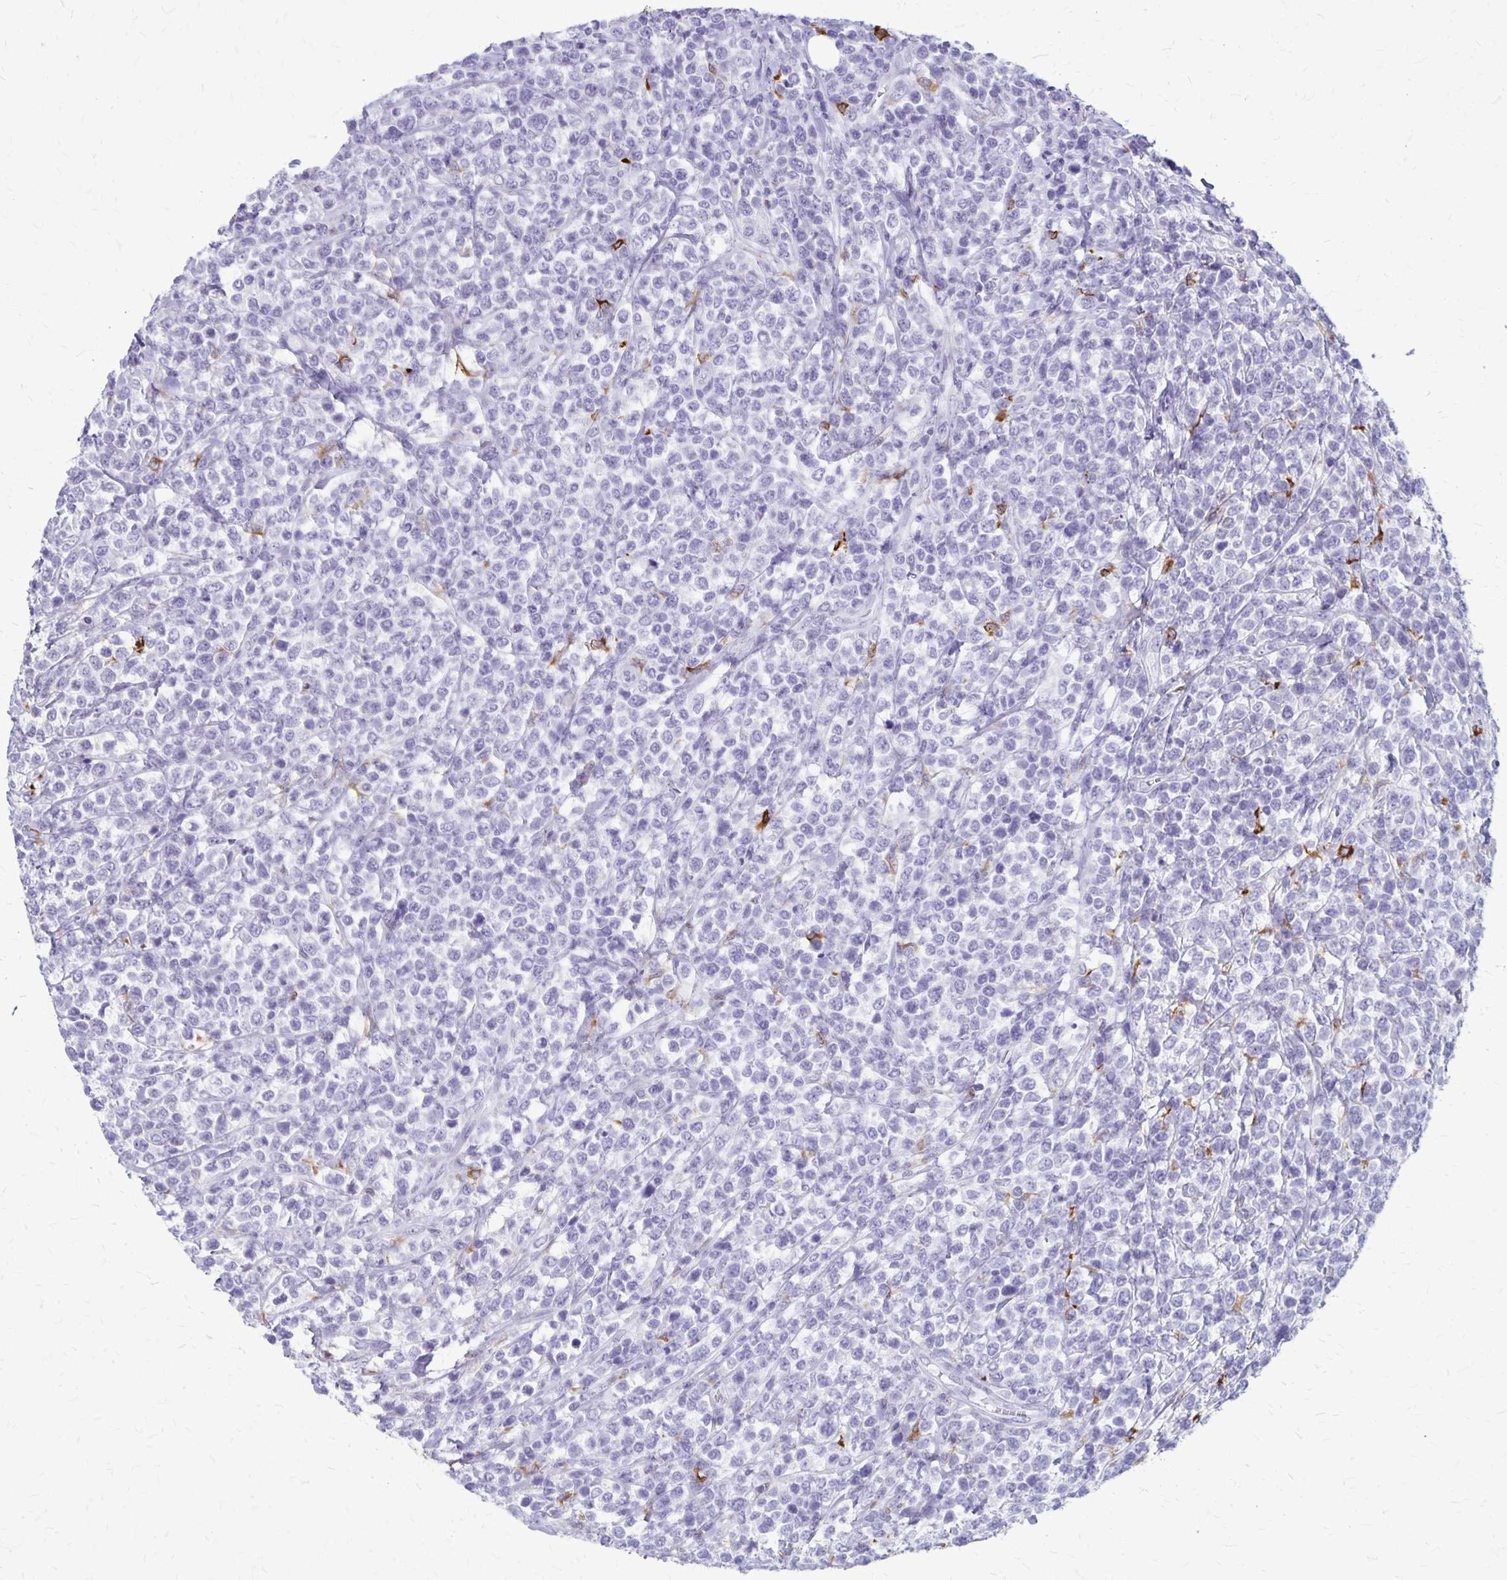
{"staining": {"intensity": "negative", "quantity": "none", "location": "none"}, "tissue": "lymphoma", "cell_type": "Tumor cells", "image_type": "cancer", "snomed": [{"axis": "morphology", "description": "Malignant lymphoma, non-Hodgkin's type, High grade"}, {"axis": "topography", "description": "Soft tissue"}], "caption": "Lymphoma stained for a protein using IHC reveals no positivity tumor cells.", "gene": "RTN1", "patient": {"sex": "female", "age": 56}}